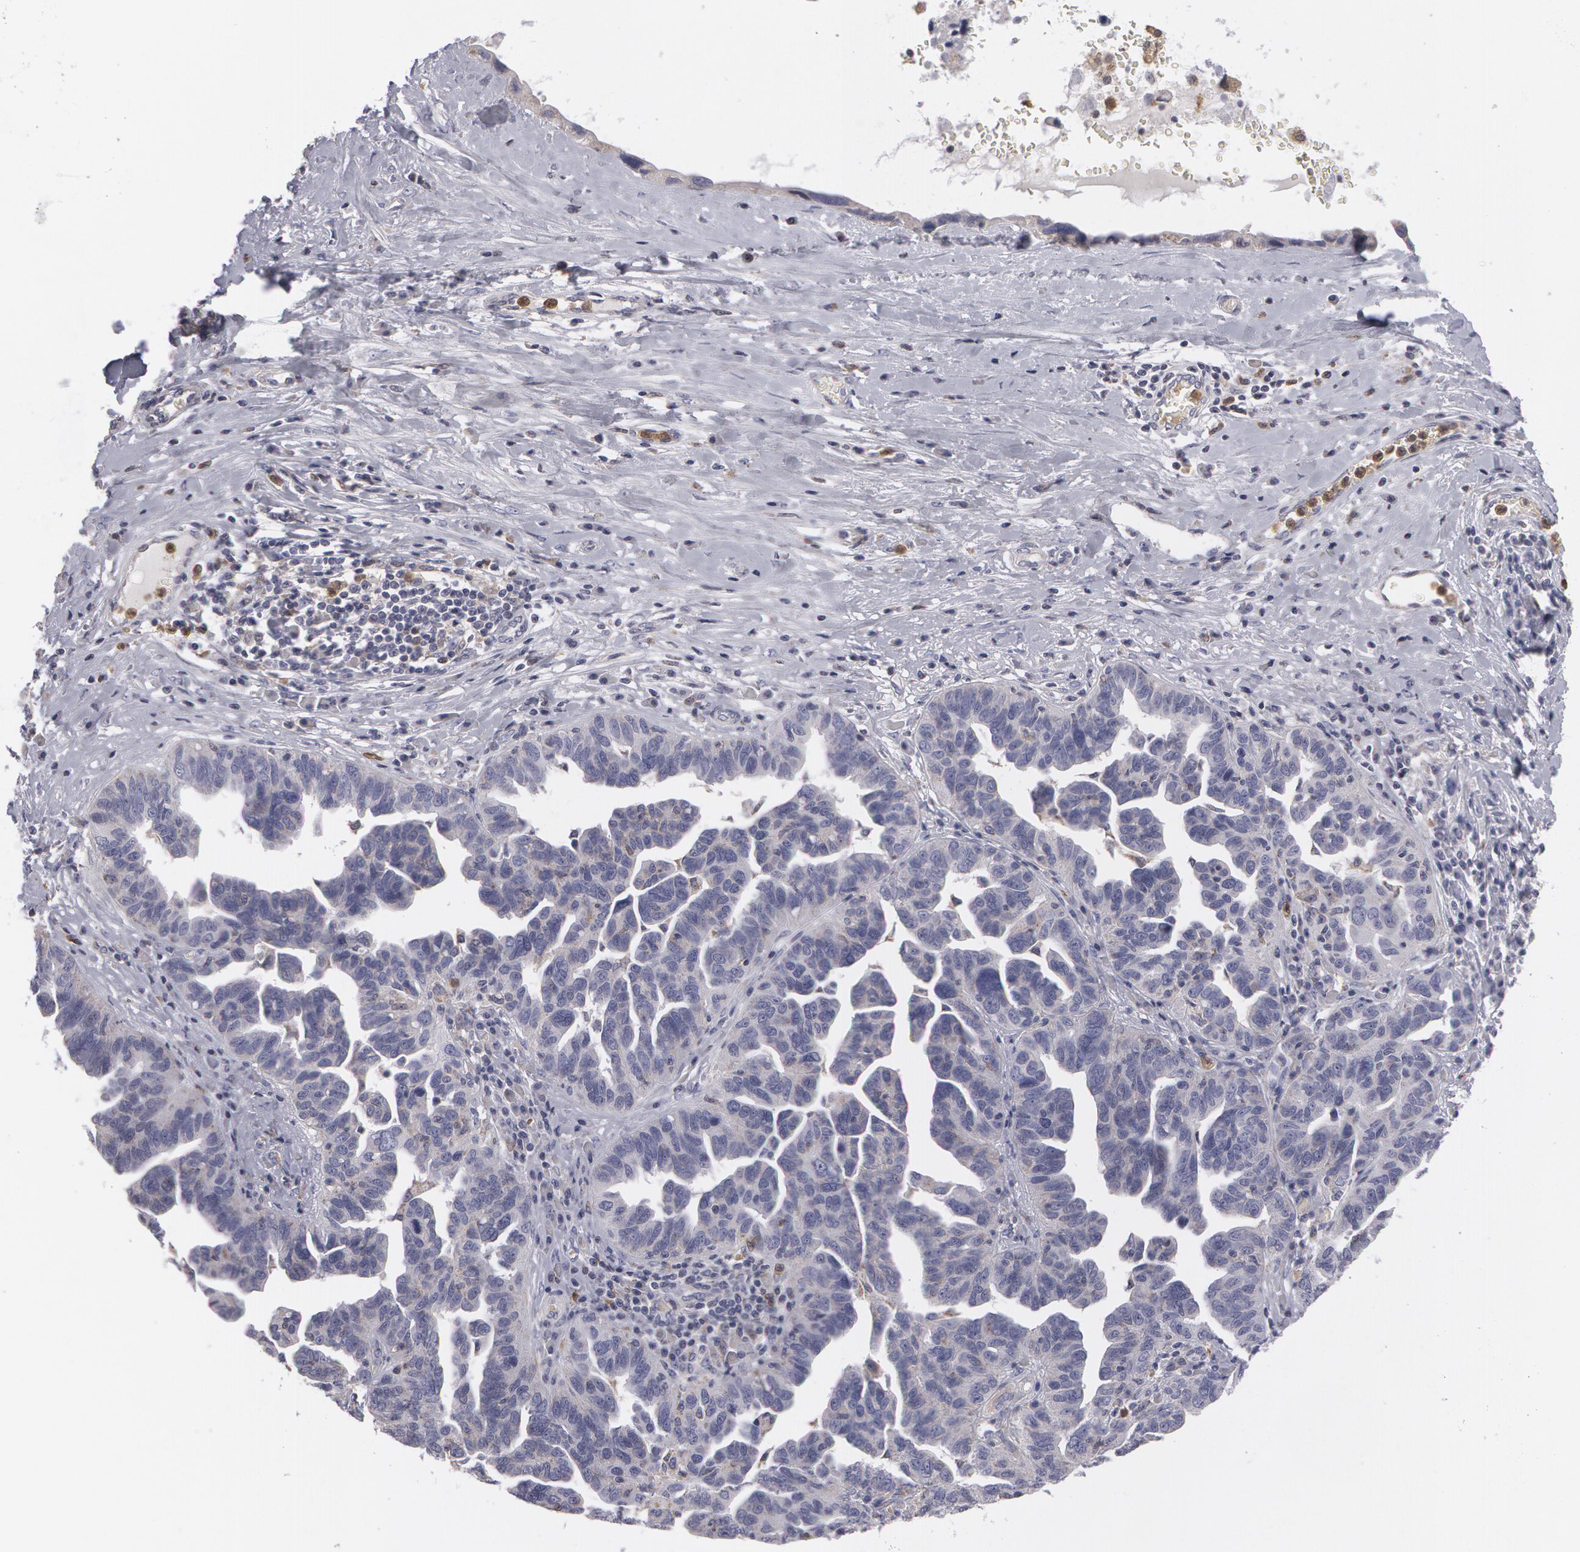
{"staining": {"intensity": "weak", "quantity": "<25%", "location": "cytoplasmic/membranous"}, "tissue": "ovarian cancer", "cell_type": "Tumor cells", "image_type": "cancer", "snomed": [{"axis": "morphology", "description": "Cystadenocarcinoma, serous, NOS"}, {"axis": "topography", "description": "Ovary"}], "caption": "Immunohistochemistry (IHC) micrograph of ovarian cancer (serous cystadenocarcinoma) stained for a protein (brown), which reveals no positivity in tumor cells.", "gene": "CAT", "patient": {"sex": "female", "age": 64}}